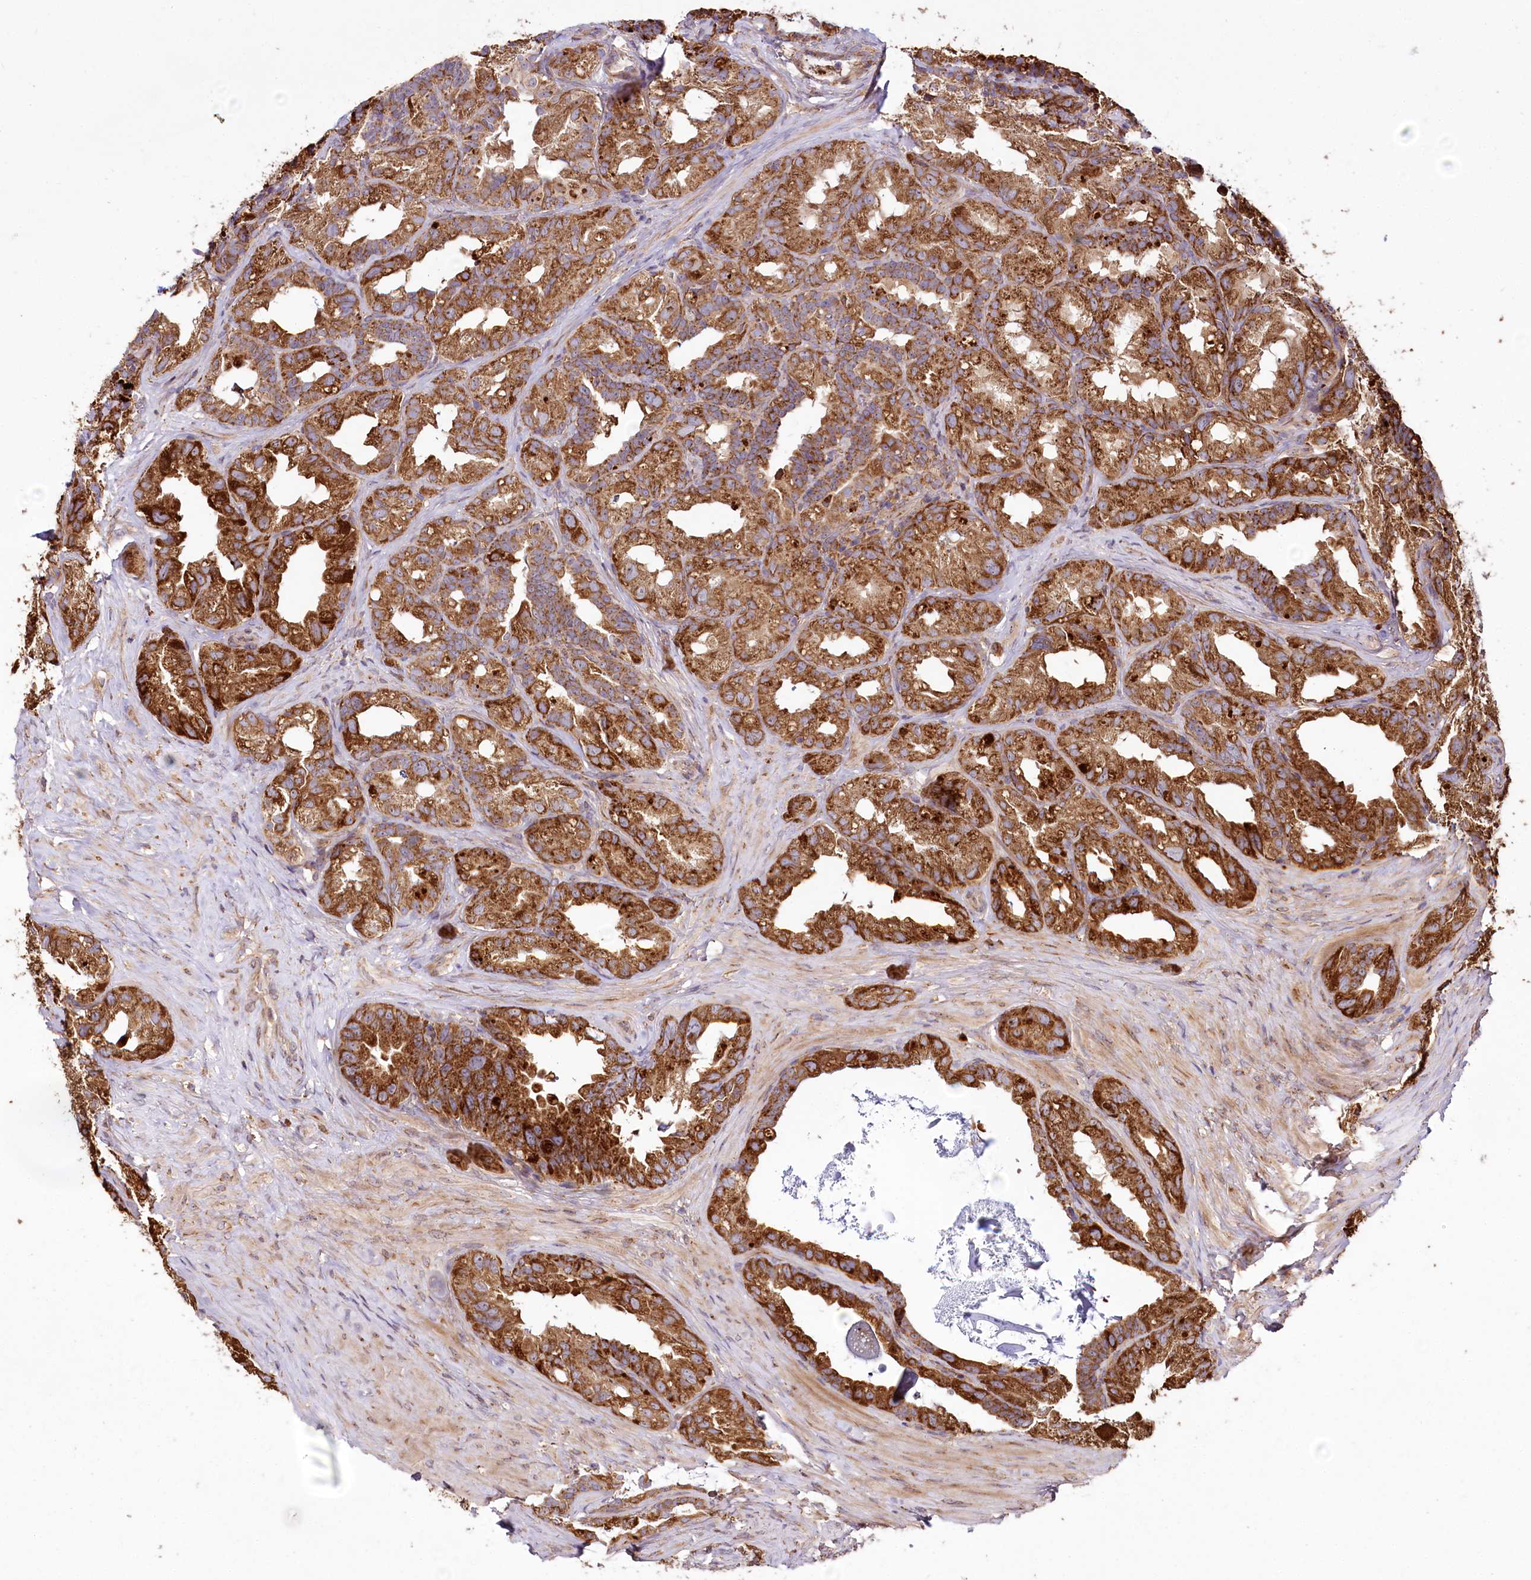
{"staining": {"intensity": "strong", "quantity": ">75%", "location": "cytoplasmic/membranous"}, "tissue": "seminal vesicle", "cell_type": "Glandular cells", "image_type": "normal", "snomed": [{"axis": "morphology", "description": "Normal tissue, NOS"}, {"axis": "topography", "description": "Seminal veicle"}], "caption": "About >75% of glandular cells in normal seminal vesicle demonstrate strong cytoplasmic/membranous protein staining as visualized by brown immunohistochemical staining.", "gene": "RAB7A", "patient": {"sex": "male", "age": 60}}